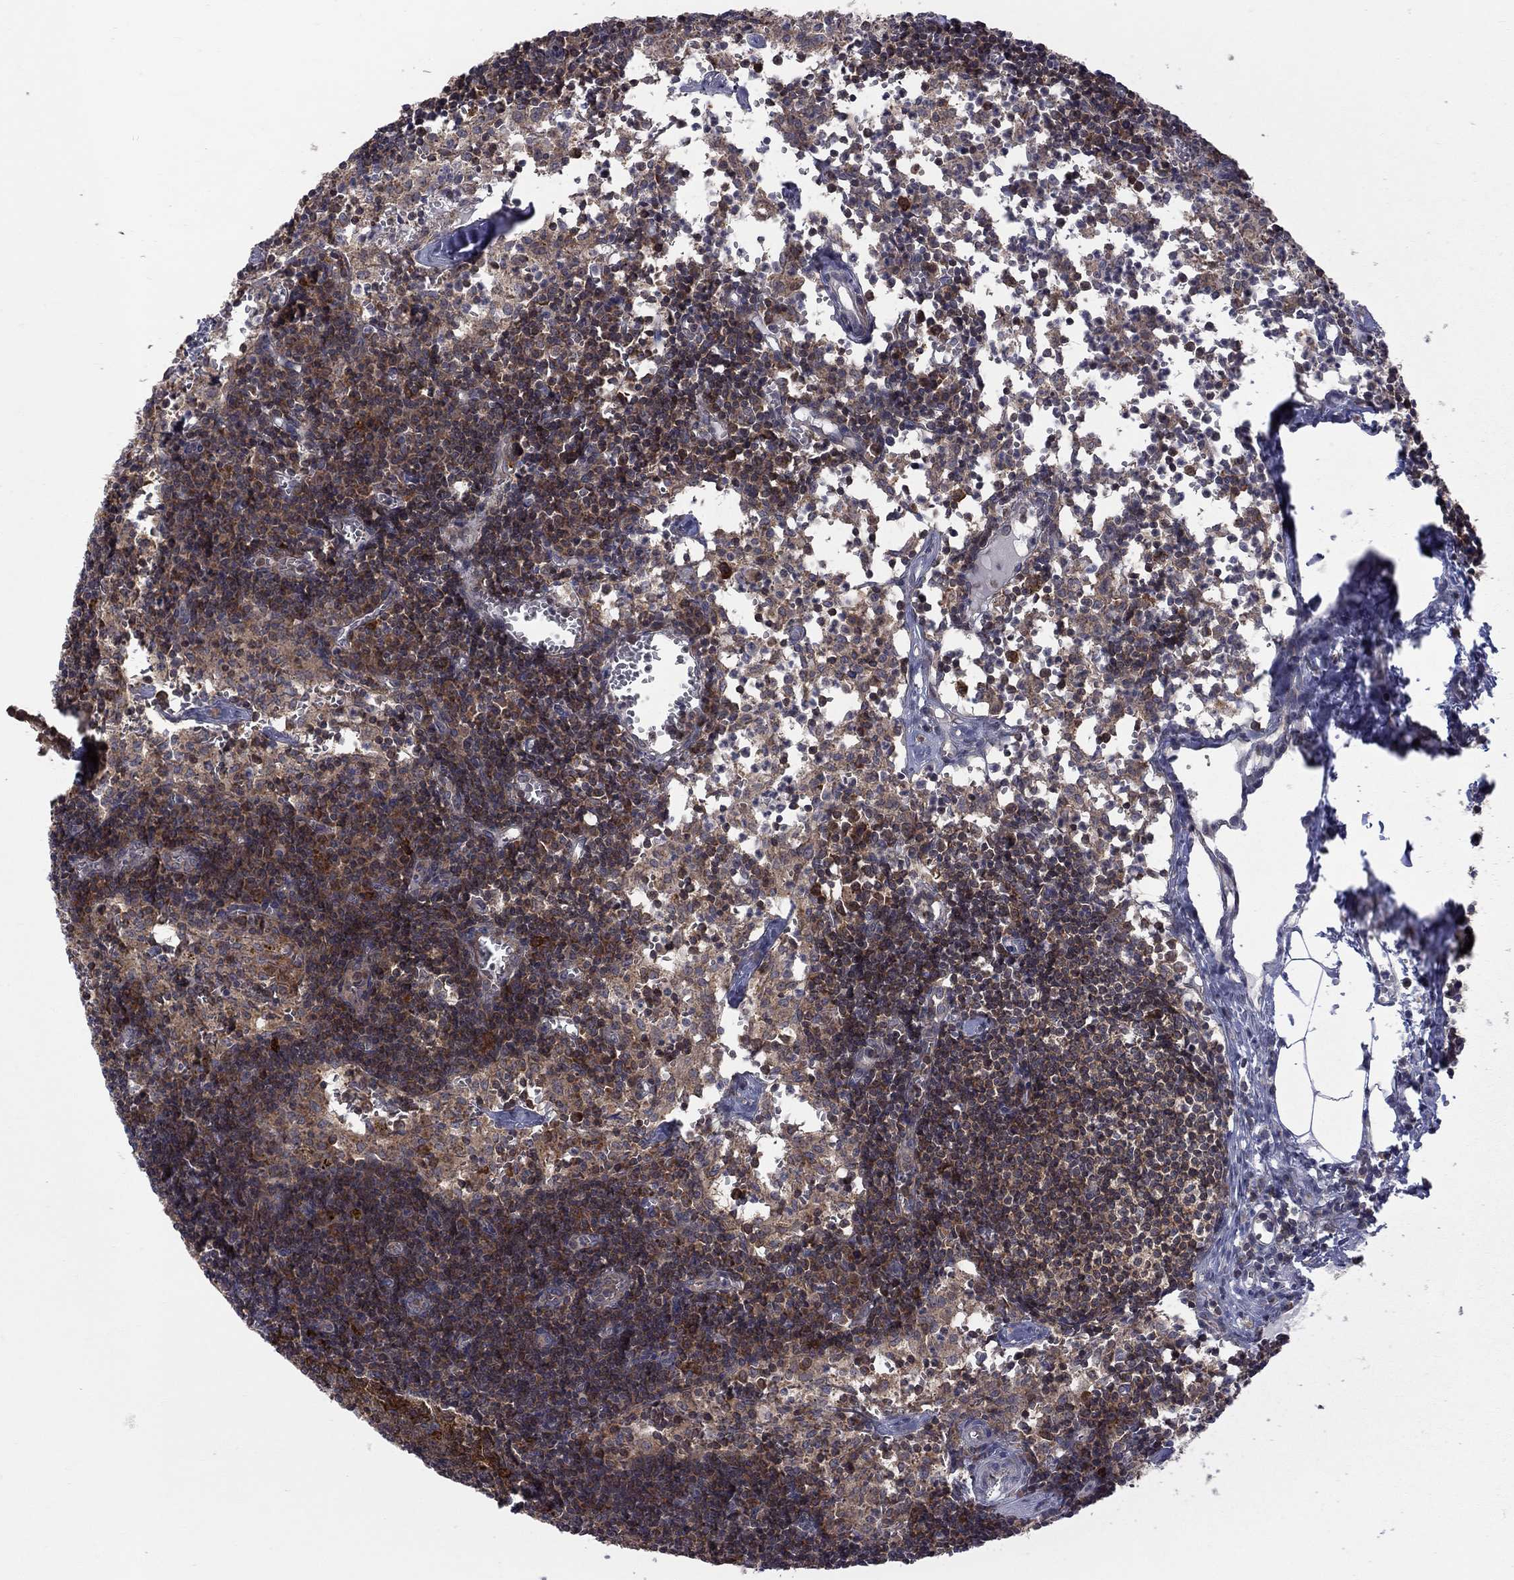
{"staining": {"intensity": "moderate", "quantity": ">75%", "location": "cytoplasmic/membranous"}, "tissue": "lymph node", "cell_type": "Germinal center cells", "image_type": "normal", "snomed": [{"axis": "morphology", "description": "Normal tissue, NOS"}, {"axis": "topography", "description": "Lymph node"}], "caption": "Lymph node stained with DAB (3,3'-diaminobenzidine) immunohistochemistry demonstrates medium levels of moderate cytoplasmic/membranous positivity in about >75% of germinal center cells.", "gene": "NAA50", "patient": {"sex": "female", "age": 52}}